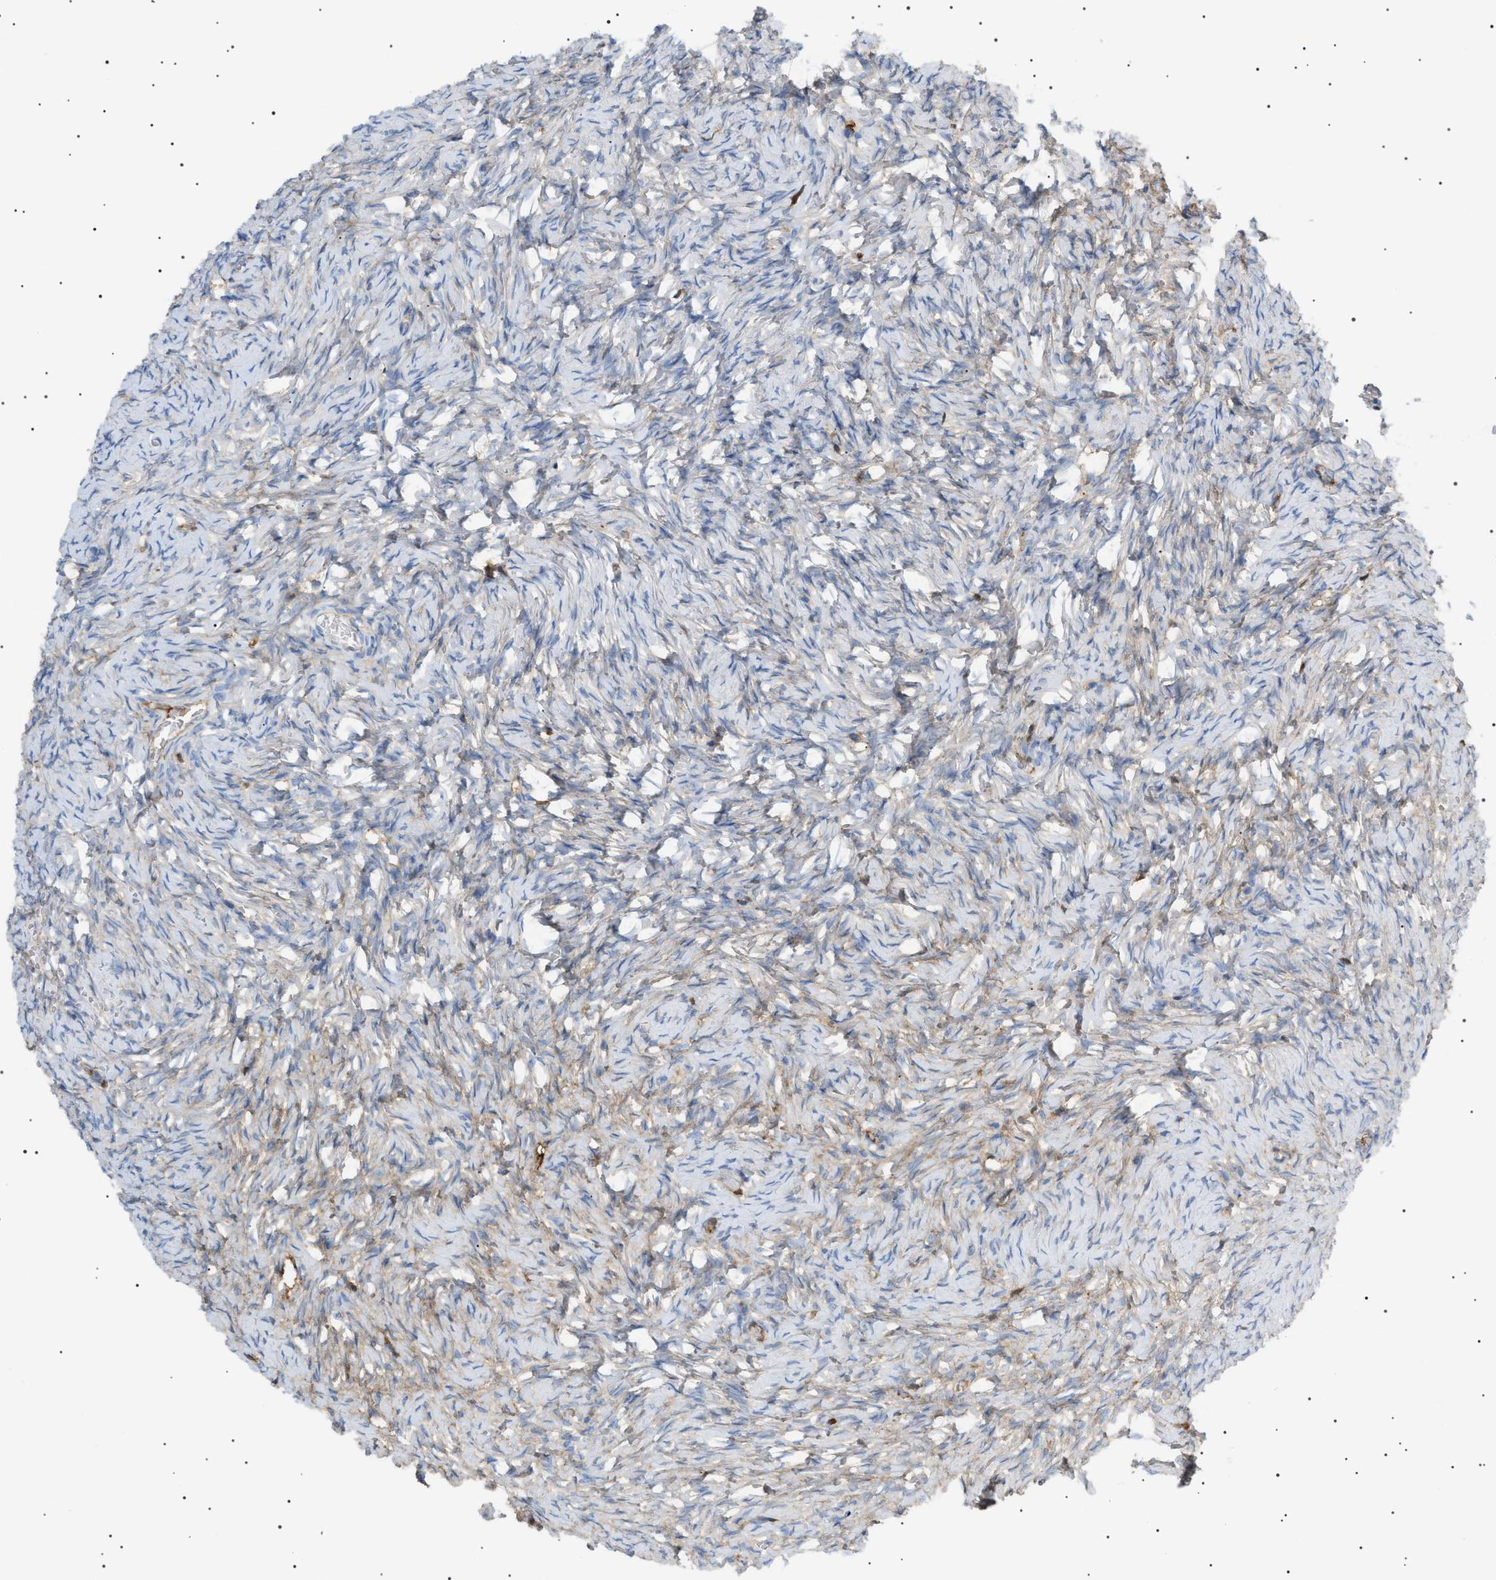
{"staining": {"intensity": "weak", "quantity": ">75%", "location": "cytoplasmic/membranous"}, "tissue": "ovary", "cell_type": "Ovarian stroma cells", "image_type": "normal", "snomed": [{"axis": "morphology", "description": "Normal tissue, NOS"}, {"axis": "topography", "description": "Ovary"}], "caption": "Benign ovary shows weak cytoplasmic/membranous positivity in about >75% of ovarian stroma cells.", "gene": "LPA", "patient": {"sex": "female", "age": 27}}